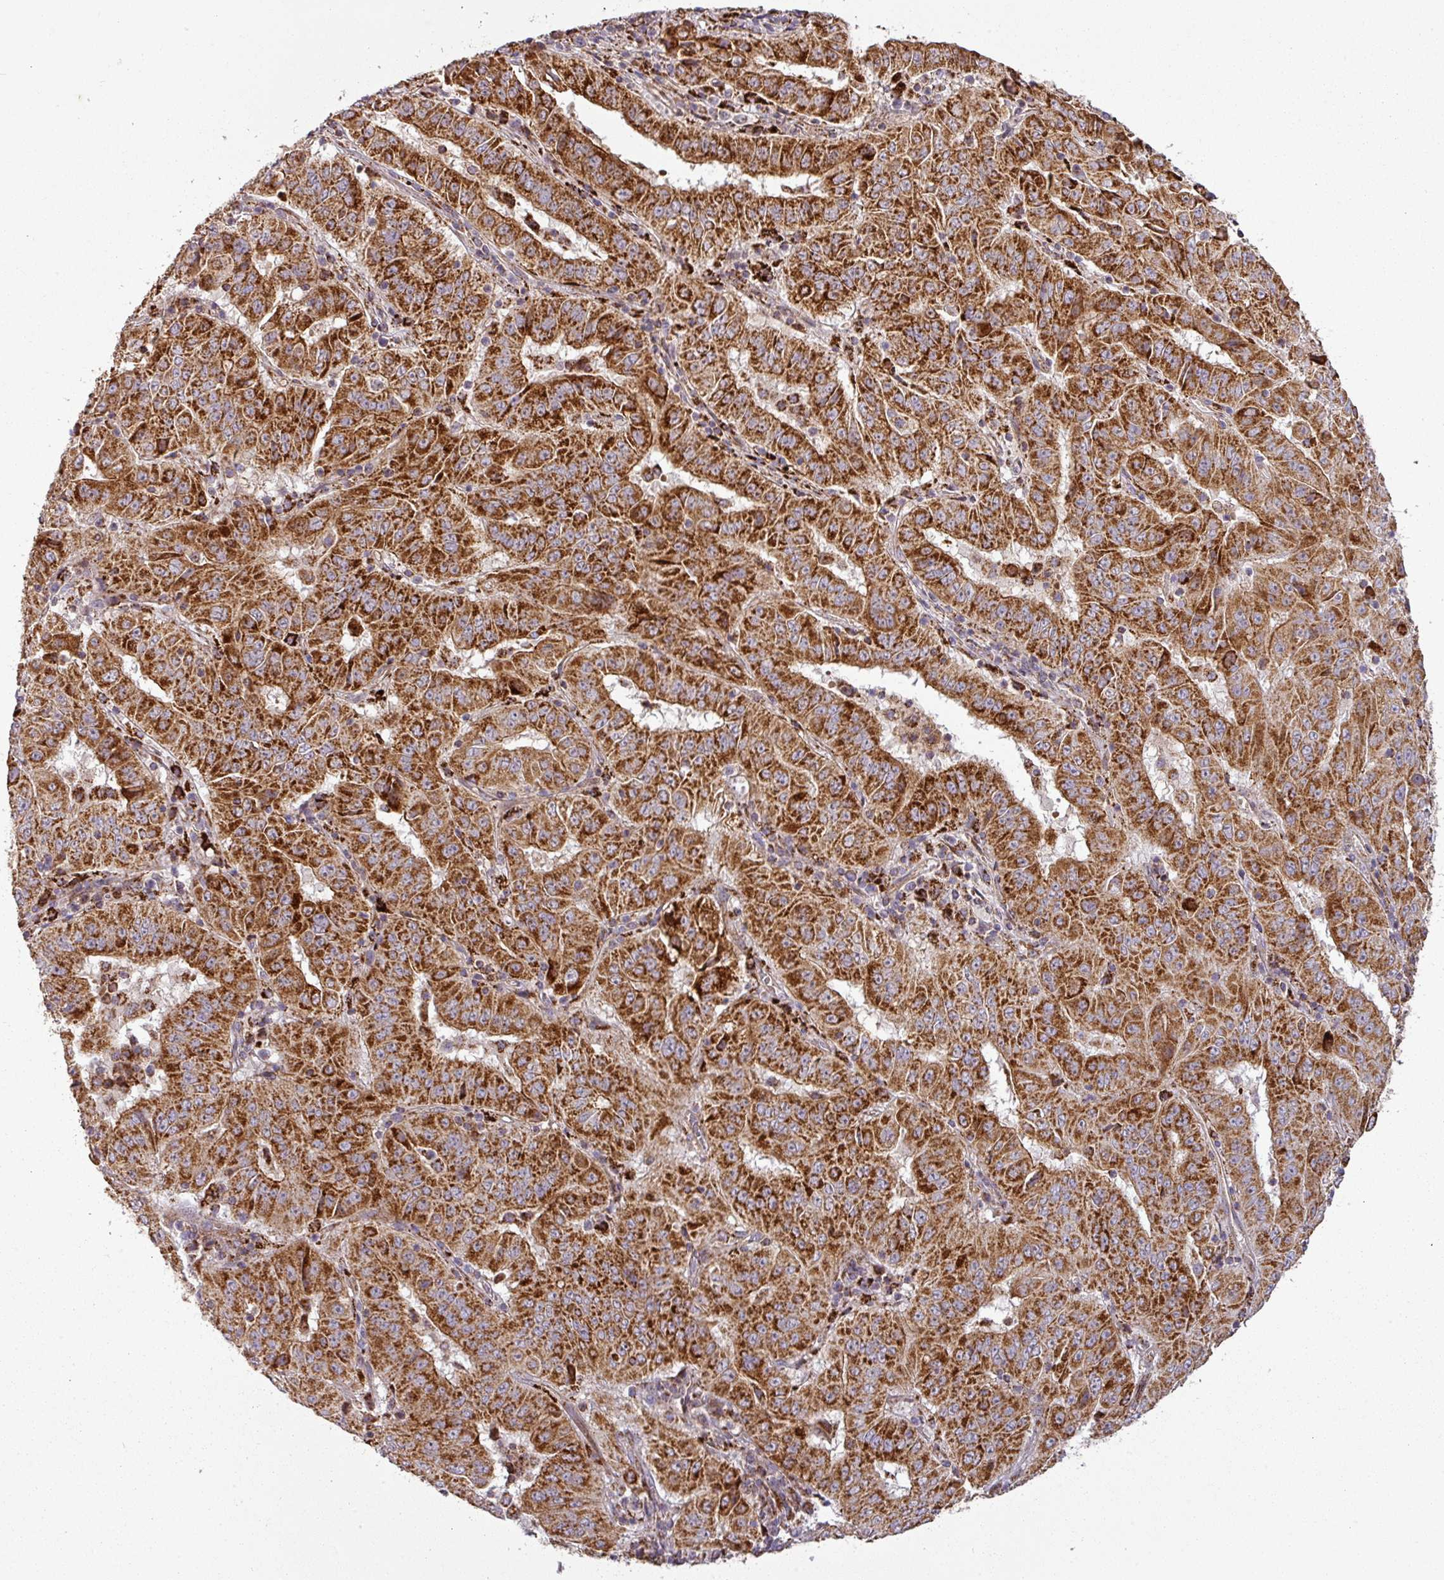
{"staining": {"intensity": "strong", "quantity": ">75%", "location": "cytoplasmic/membranous"}, "tissue": "pancreatic cancer", "cell_type": "Tumor cells", "image_type": "cancer", "snomed": [{"axis": "morphology", "description": "Adenocarcinoma, NOS"}, {"axis": "topography", "description": "Pancreas"}], "caption": "Brown immunohistochemical staining in human pancreatic adenocarcinoma demonstrates strong cytoplasmic/membranous staining in about >75% of tumor cells. (DAB IHC, brown staining for protein, blue staining for nuclei).", "gene": "GPD2", "patient": {"sex": "male", "age": 63}}